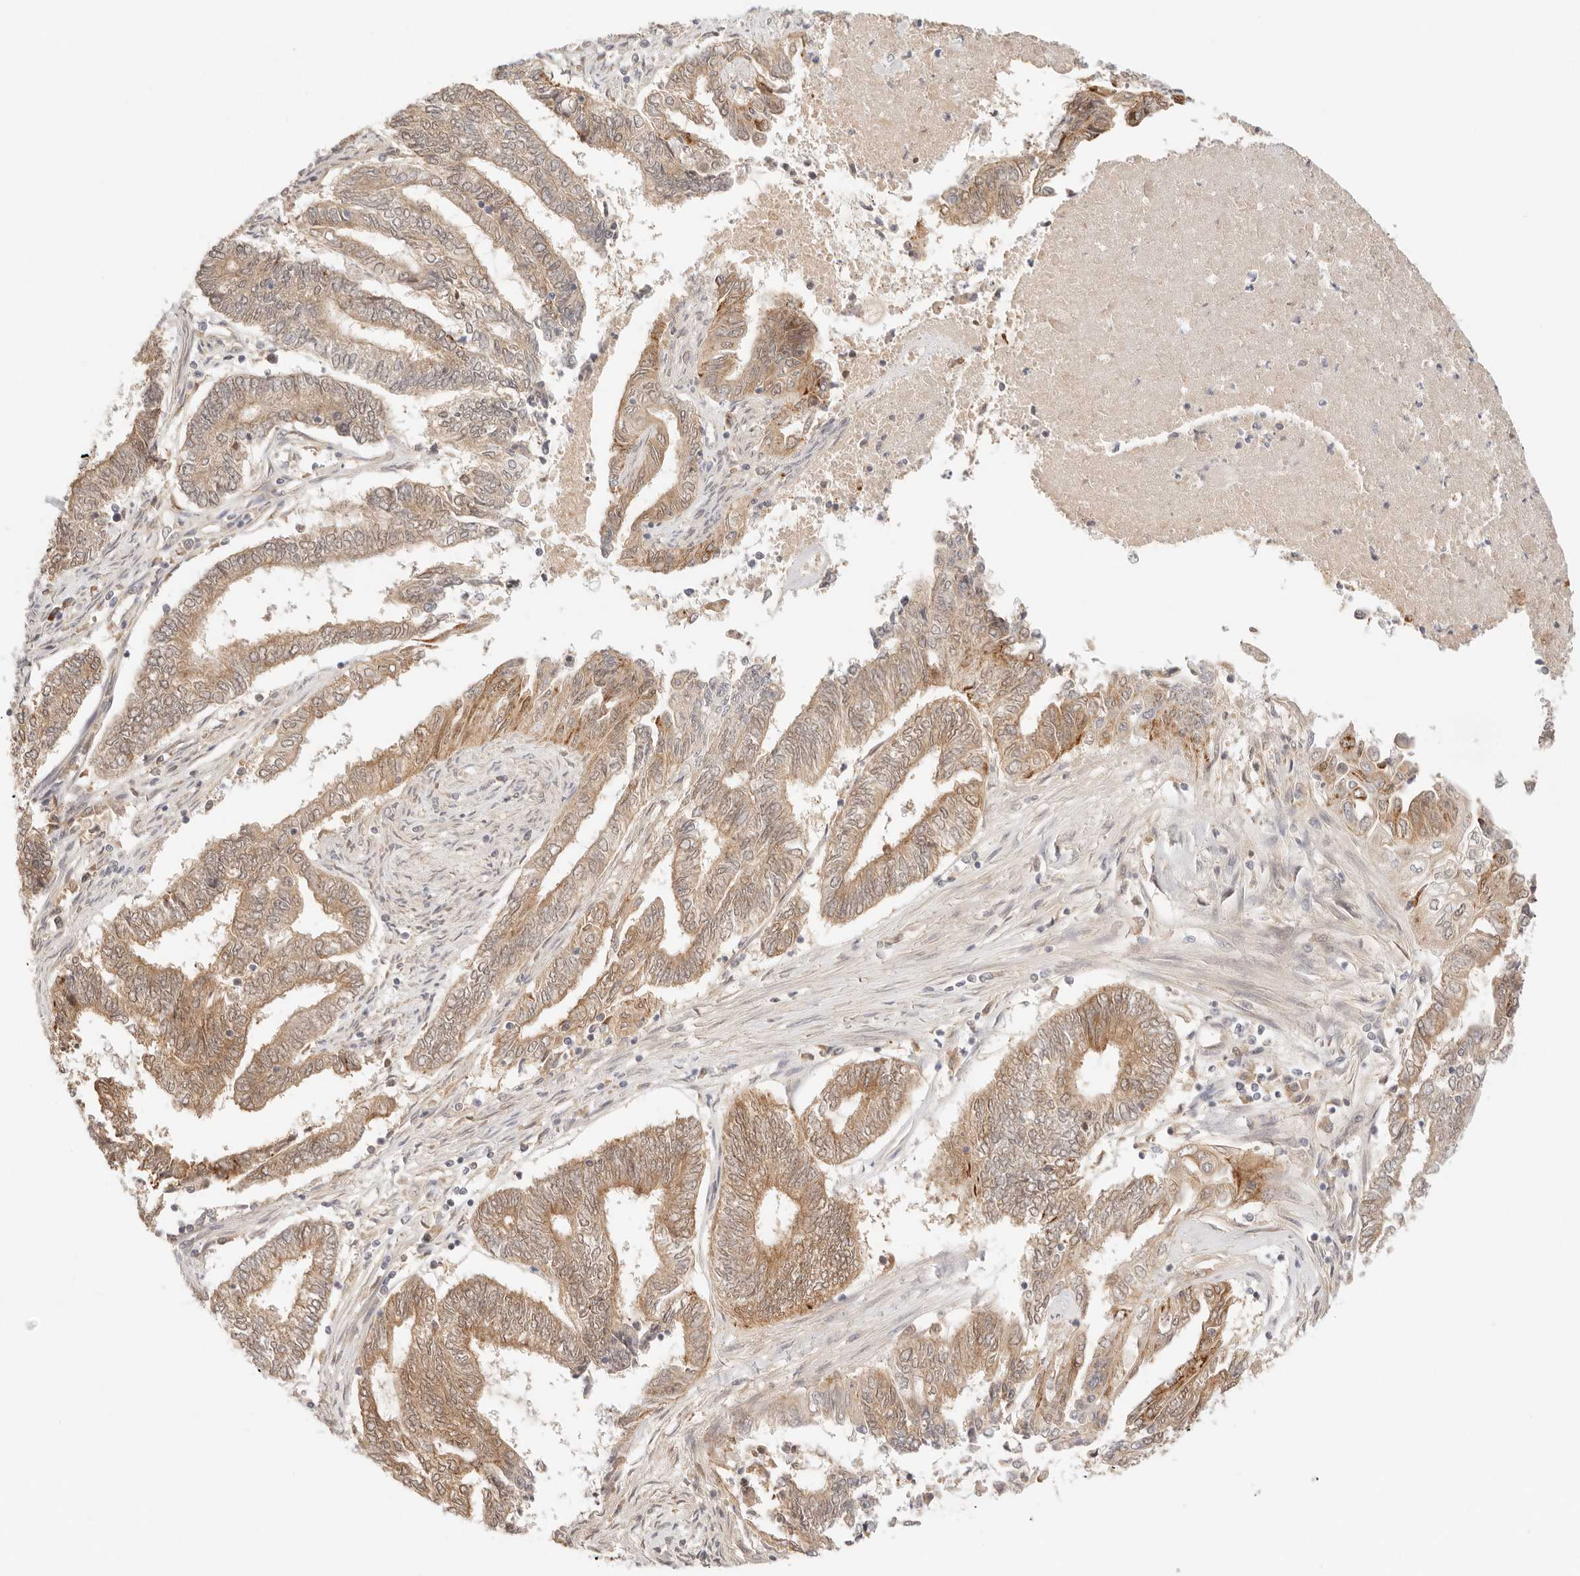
{"staining": {"intensity": "moderate", "quantity": ">75%", "location": "cytoplasmic/membranous"}, "tissue": "endometrial cancer", "cell_type": "Tumor cells", "image_type": "cancer", "snomed": [{"axis": "morphology", "description": "Adenocarcinoma, NOS"}, {"axis": "topography", "description": "Uterus"}, {"axis": "topography", "description": "Endometrium"}], "caption": "Immunohistochemical staining of human endometrial cancer demonstrates medium levels of moderate cytoplasmic/membranous protein staining in approximately >75% of tumor cells. The protein is shown in brown color, while the nuclei are stained blue.", "gene": "COA6", "patient": {"sex": "female", "age": 70}}